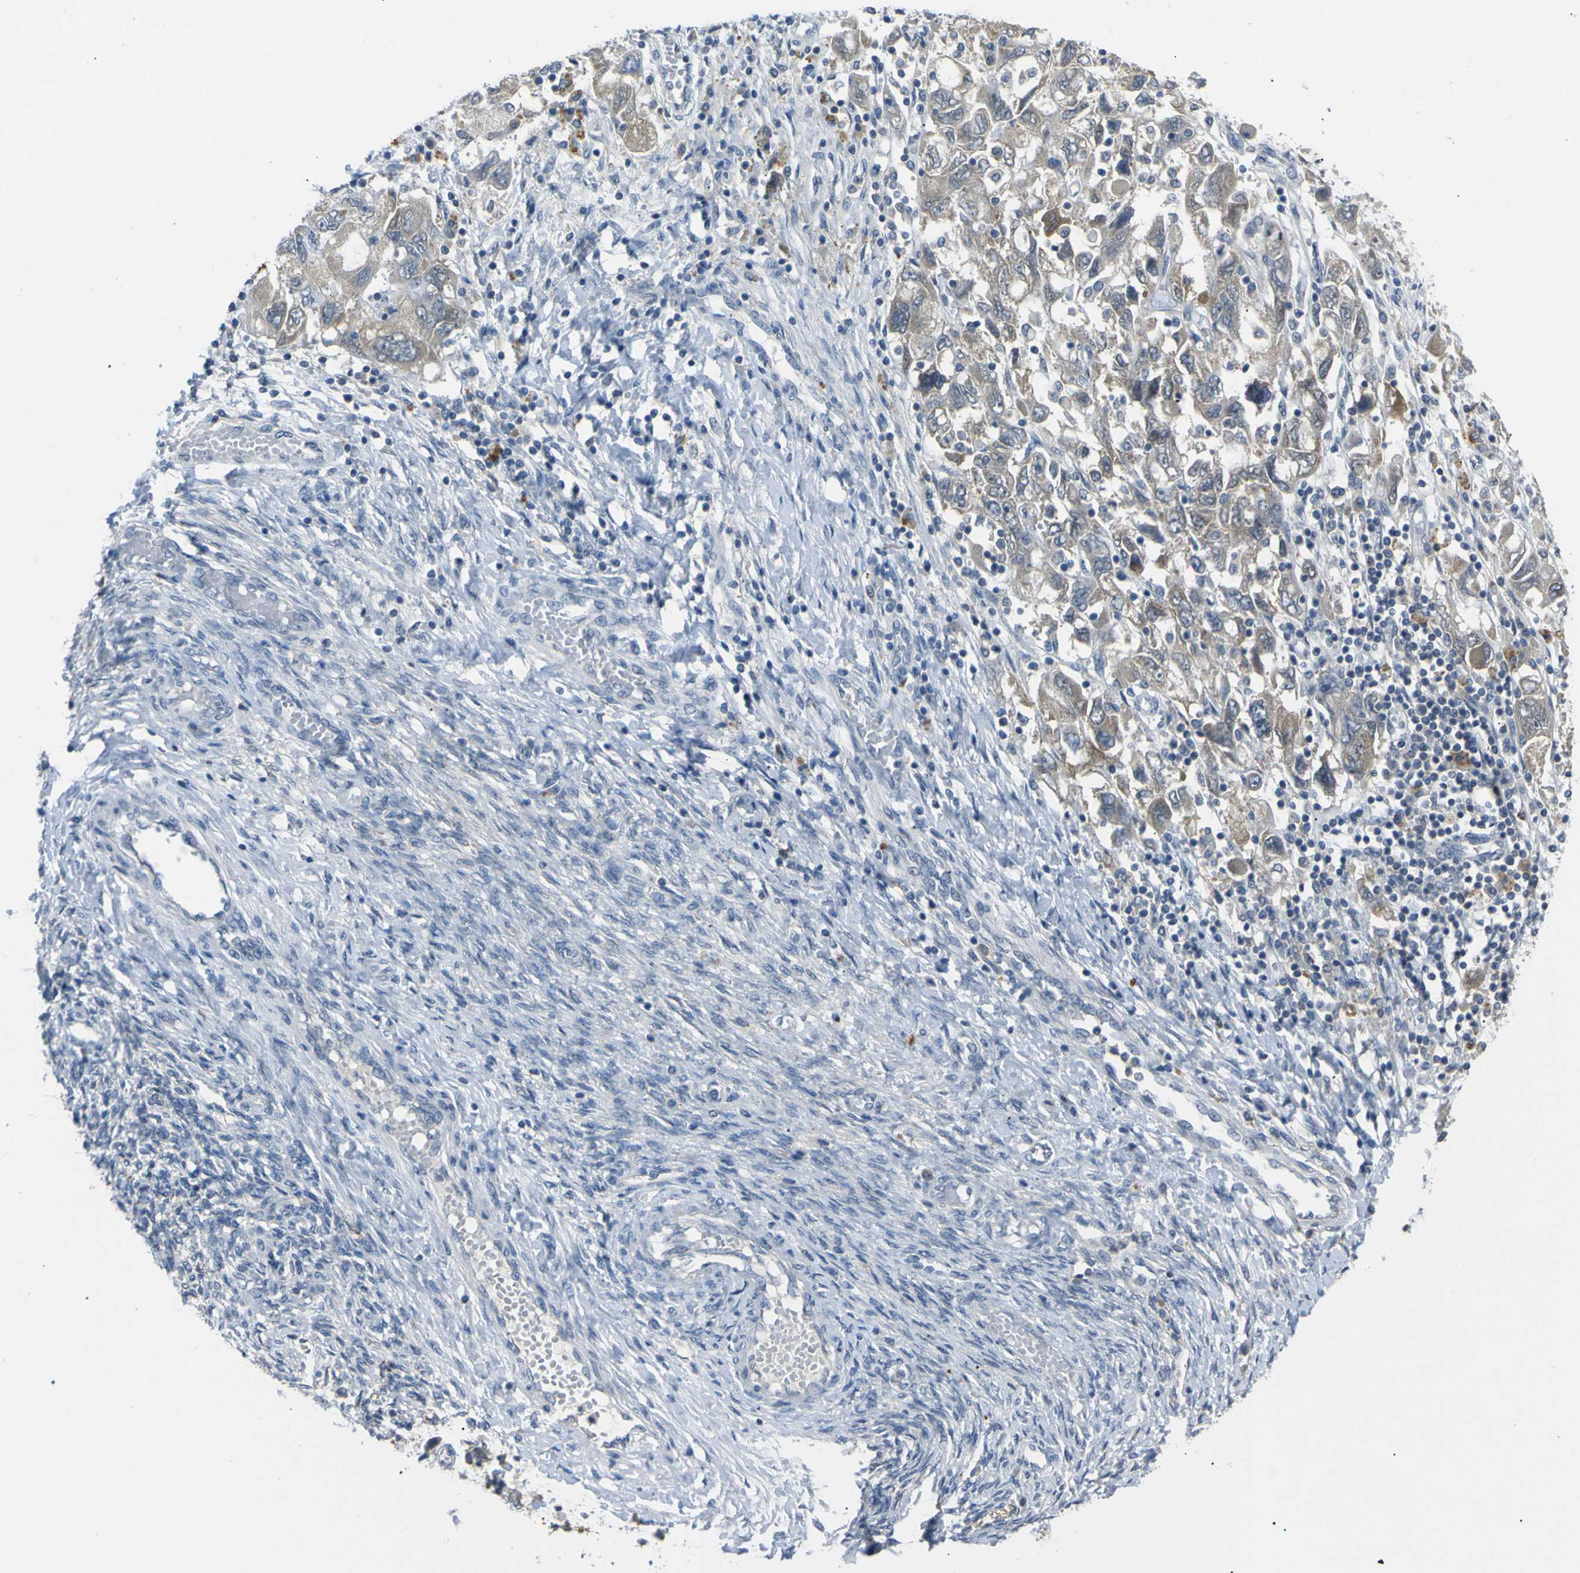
{"staining": {"intensity": "moderate", "quantity": ">75%", "location": "cytoplasmic/membranous"}, "tissue": "ovarian cancer", "cell_type": "Tumor cells", "image_type": "cancer", "snomed": [{"axis": "morphology", "description": "Carcinoma, NOS"}, {"axis": "morphology", "description": "Cystadenocarcinoma, serous, NOS"}, {"axis": "topography", "description": "Ovary"}], "caption": "DAB immunohistochemical staining of human ovarian cancer (carcinoma) shows moderate cytoplasmic/membranous protein staining in about >75% of tumor cells.", "gene": "C6orf89", "patient": {"sex": "female", "age": 69}}